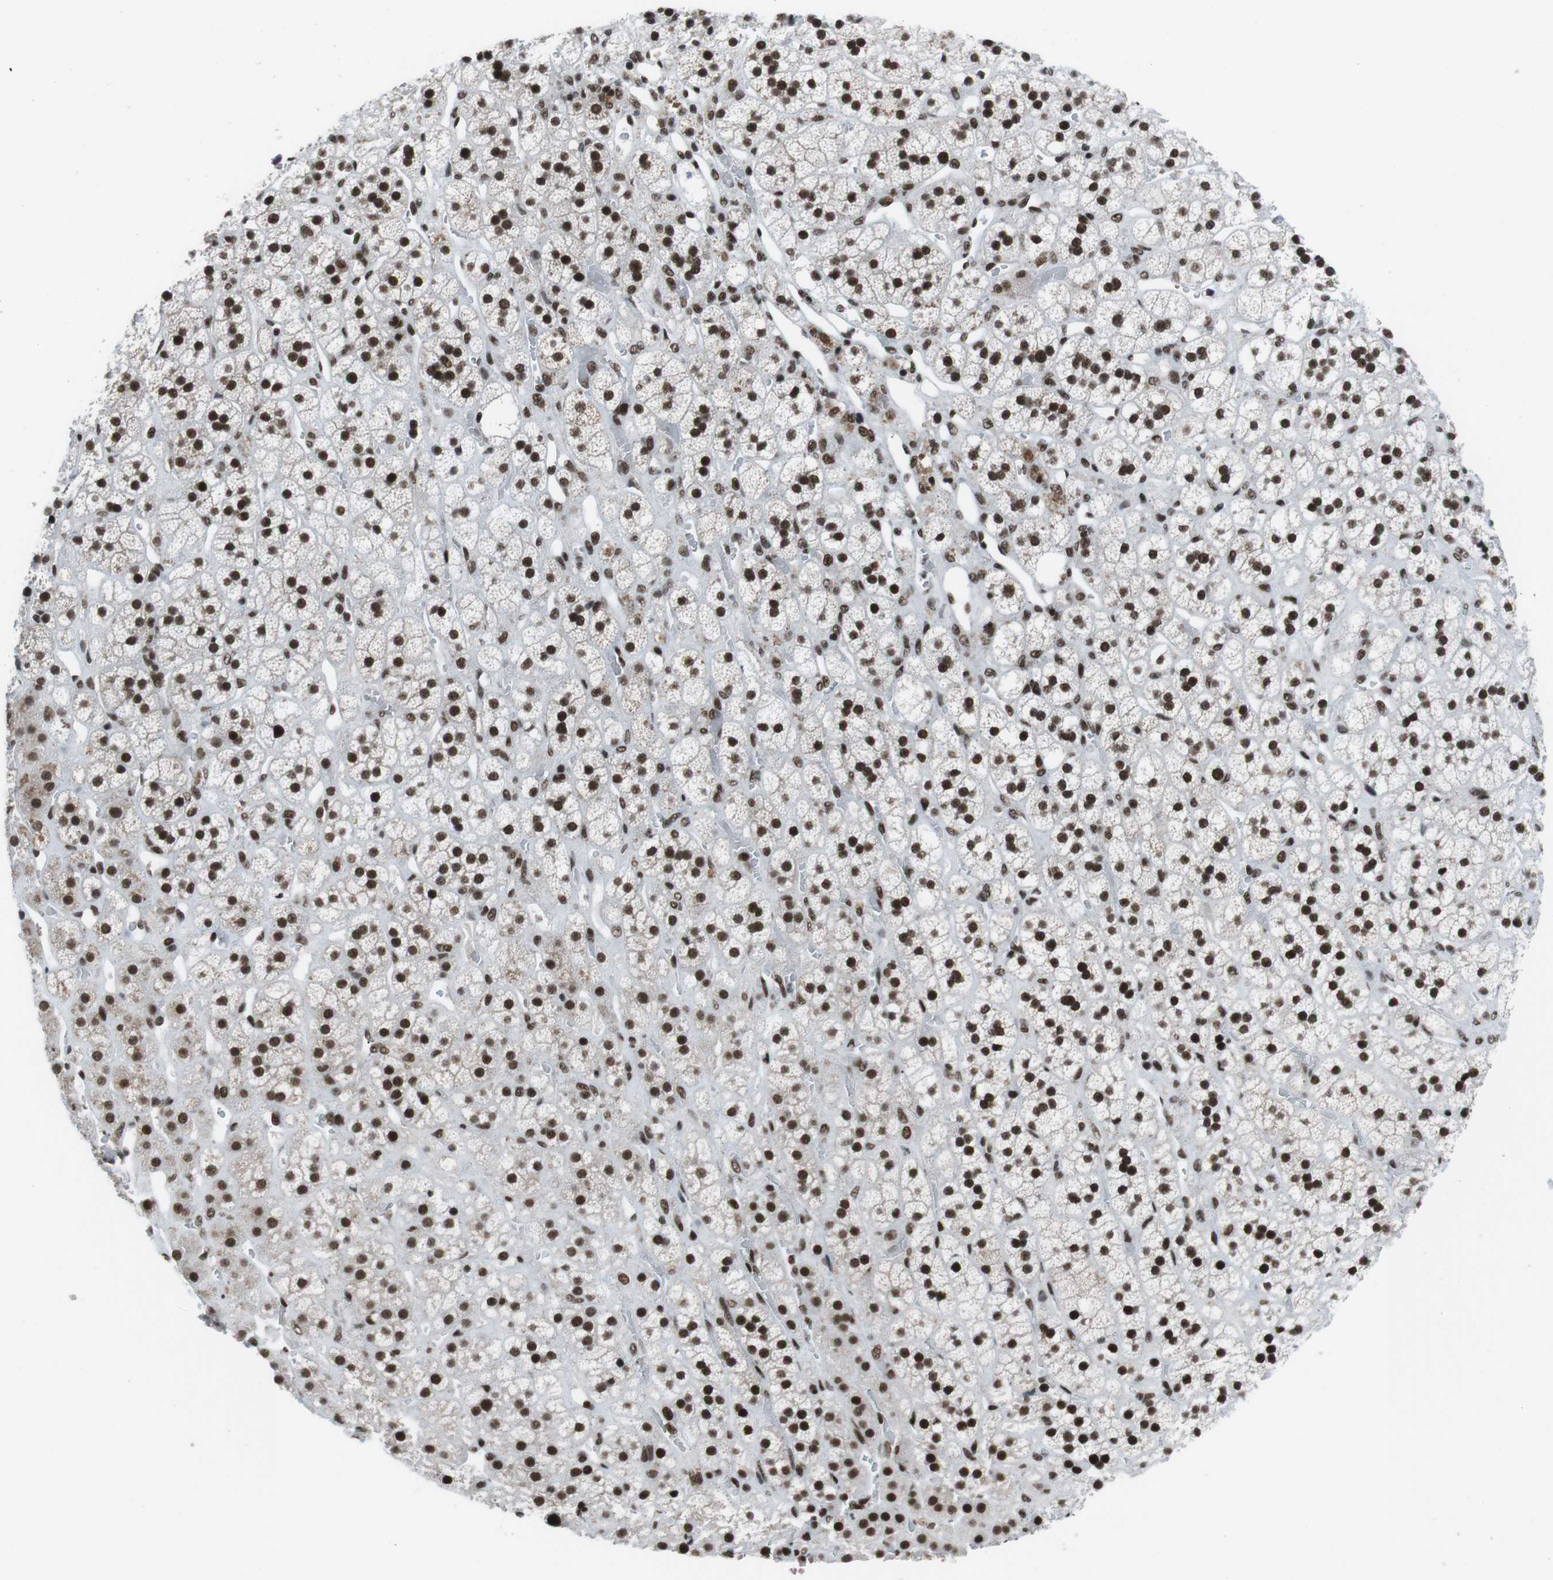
{"staining": {"intensity": "strong", "quantity": ">75%", "location": "nuclear"}, "tissue": "adrenal gland", "cell_type": "Glandular cells", "image_type": "normal", "snomed": [{"axis": "morphology", "description": "Normal tissue, NOS"}, {"axis": "topography", "description": "Adrenal gland"}], "caption": "Glandular cells exhibit high levels of strong nuclear staining in approximately >75% of cells in unremarkable human adrenal gland. The protein is shown in brown color, while the nuclei are stained blue.", "gene": "TAF1", "patient": {"sex": "male", "age": 56}}